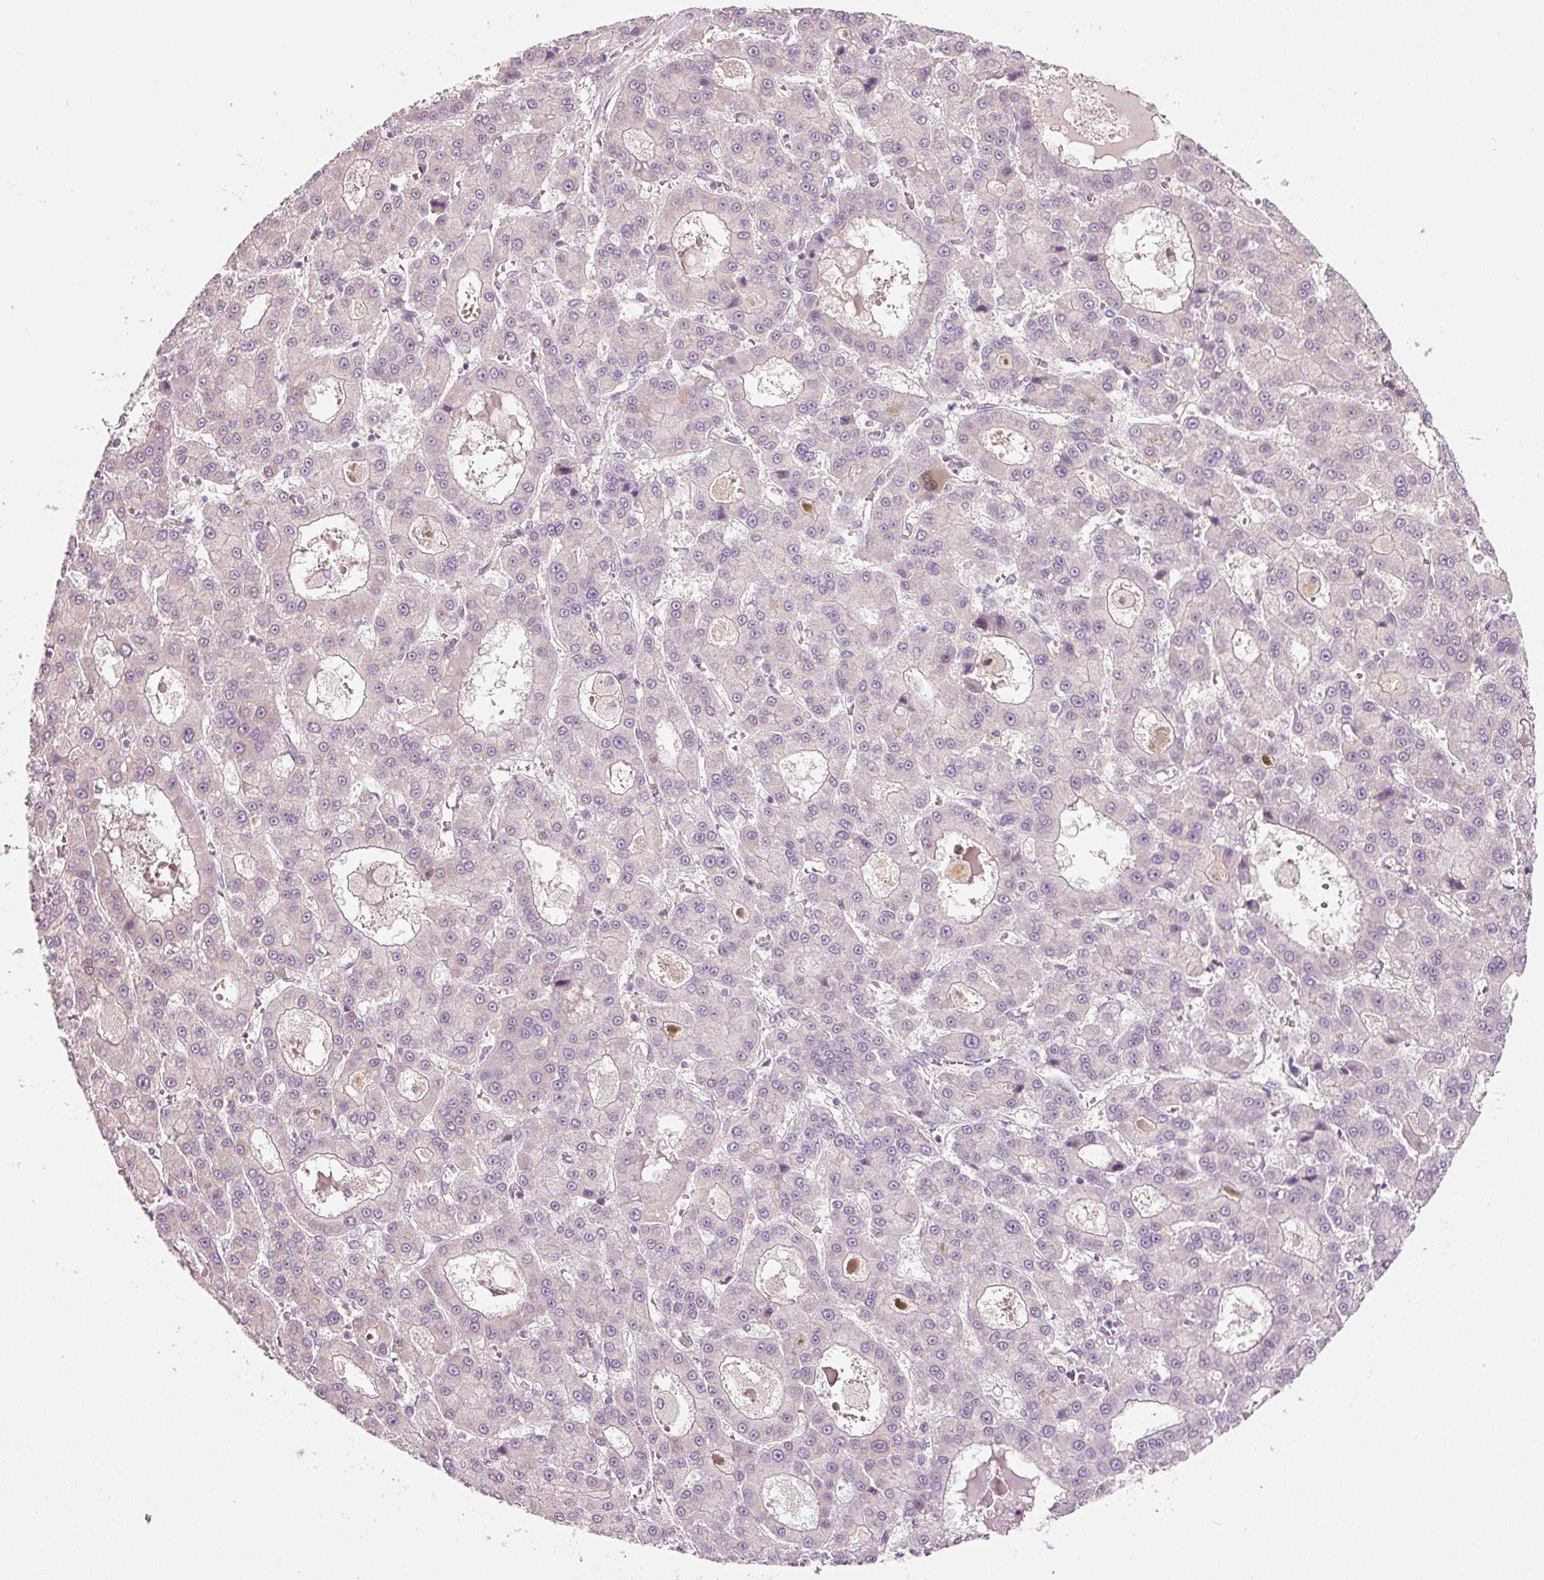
{"staining": {"intensity": "negative", "quantity": "none", "location": "none"}, "tissue": "liver cancer", "cell_type": "Tumor cells", "image_type": "cancer", "snomed": [{"axis": "morphology", "description": "Carcinoma, Hepatocellular, NOS"}, {"axis": "topography", "description": "Liver"}], "caption": "Human liver cancer (hepatocellular carcinoma) stained for a protein using immunohistochemistry (IHC) shows no expression in tumor cells.", "gene": "FAM78B", "patient": {"sex": "male", "age": 70}}